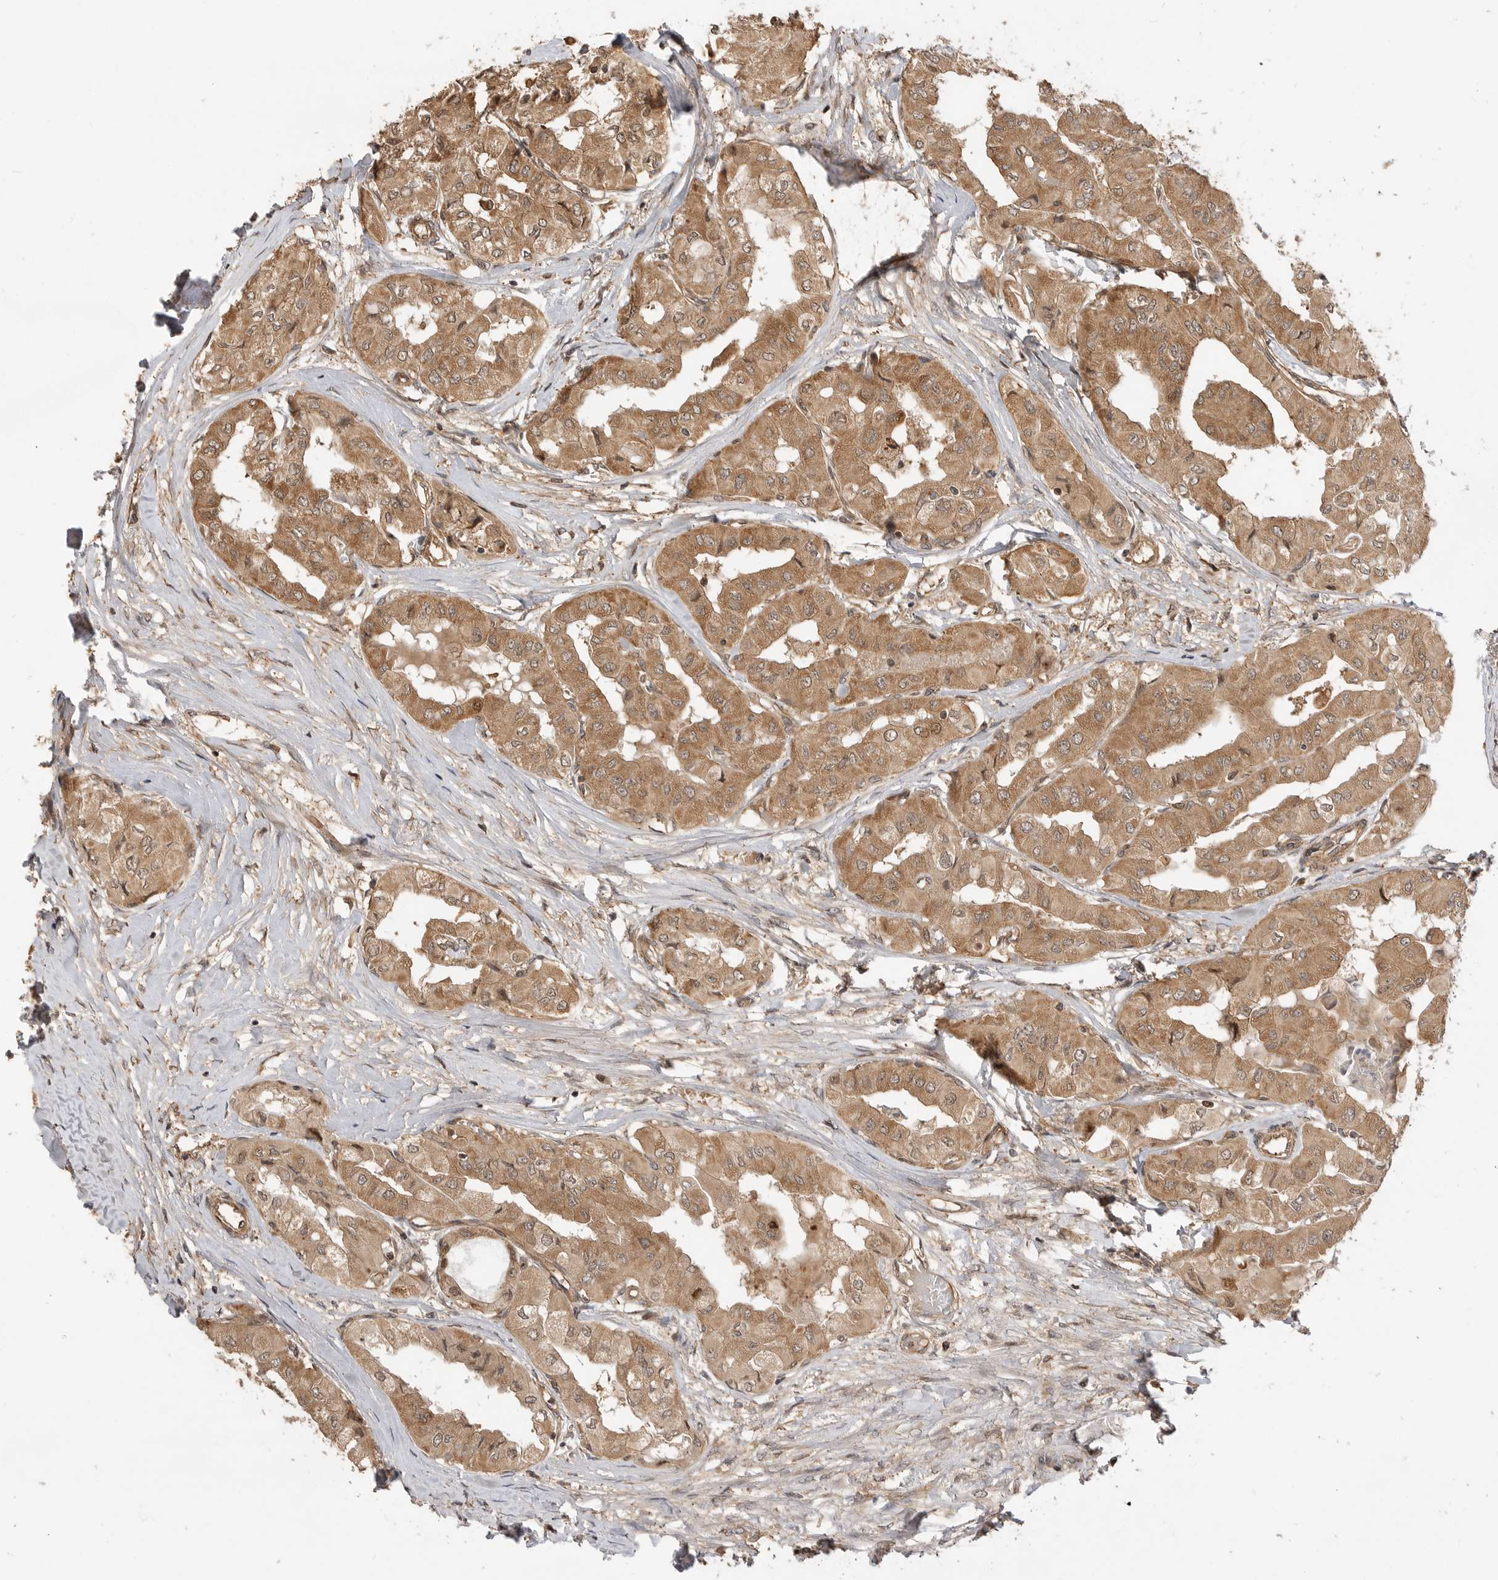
{"staining": {"intensity": "moderate", "quantity": ">75%", "location": "cytoplasmic/membranous"}, "tissue": "thyroid cancer", "cell_type": "Tumor cells", "image_type": "cancer", "snomed": [{"axis": "morphology", "description": "Papillary adenocarcinoma, NOS"}, {"axis": "topography", "description": "Thyroid gland"}], "caption": "Immunohistochemistry (IHC) histopathology image of neoplastic tissue: human thyroid papillary adenocarcinoma stained using IHC reveals medium levels of moderate protein expression localized specifically in the cytoplasmic/membranous of tumor cells, appearing as a cytoplasmic/membranous brown color.", "gene": "ADPRS", "patient": {"sex": "female", "age": 59}}